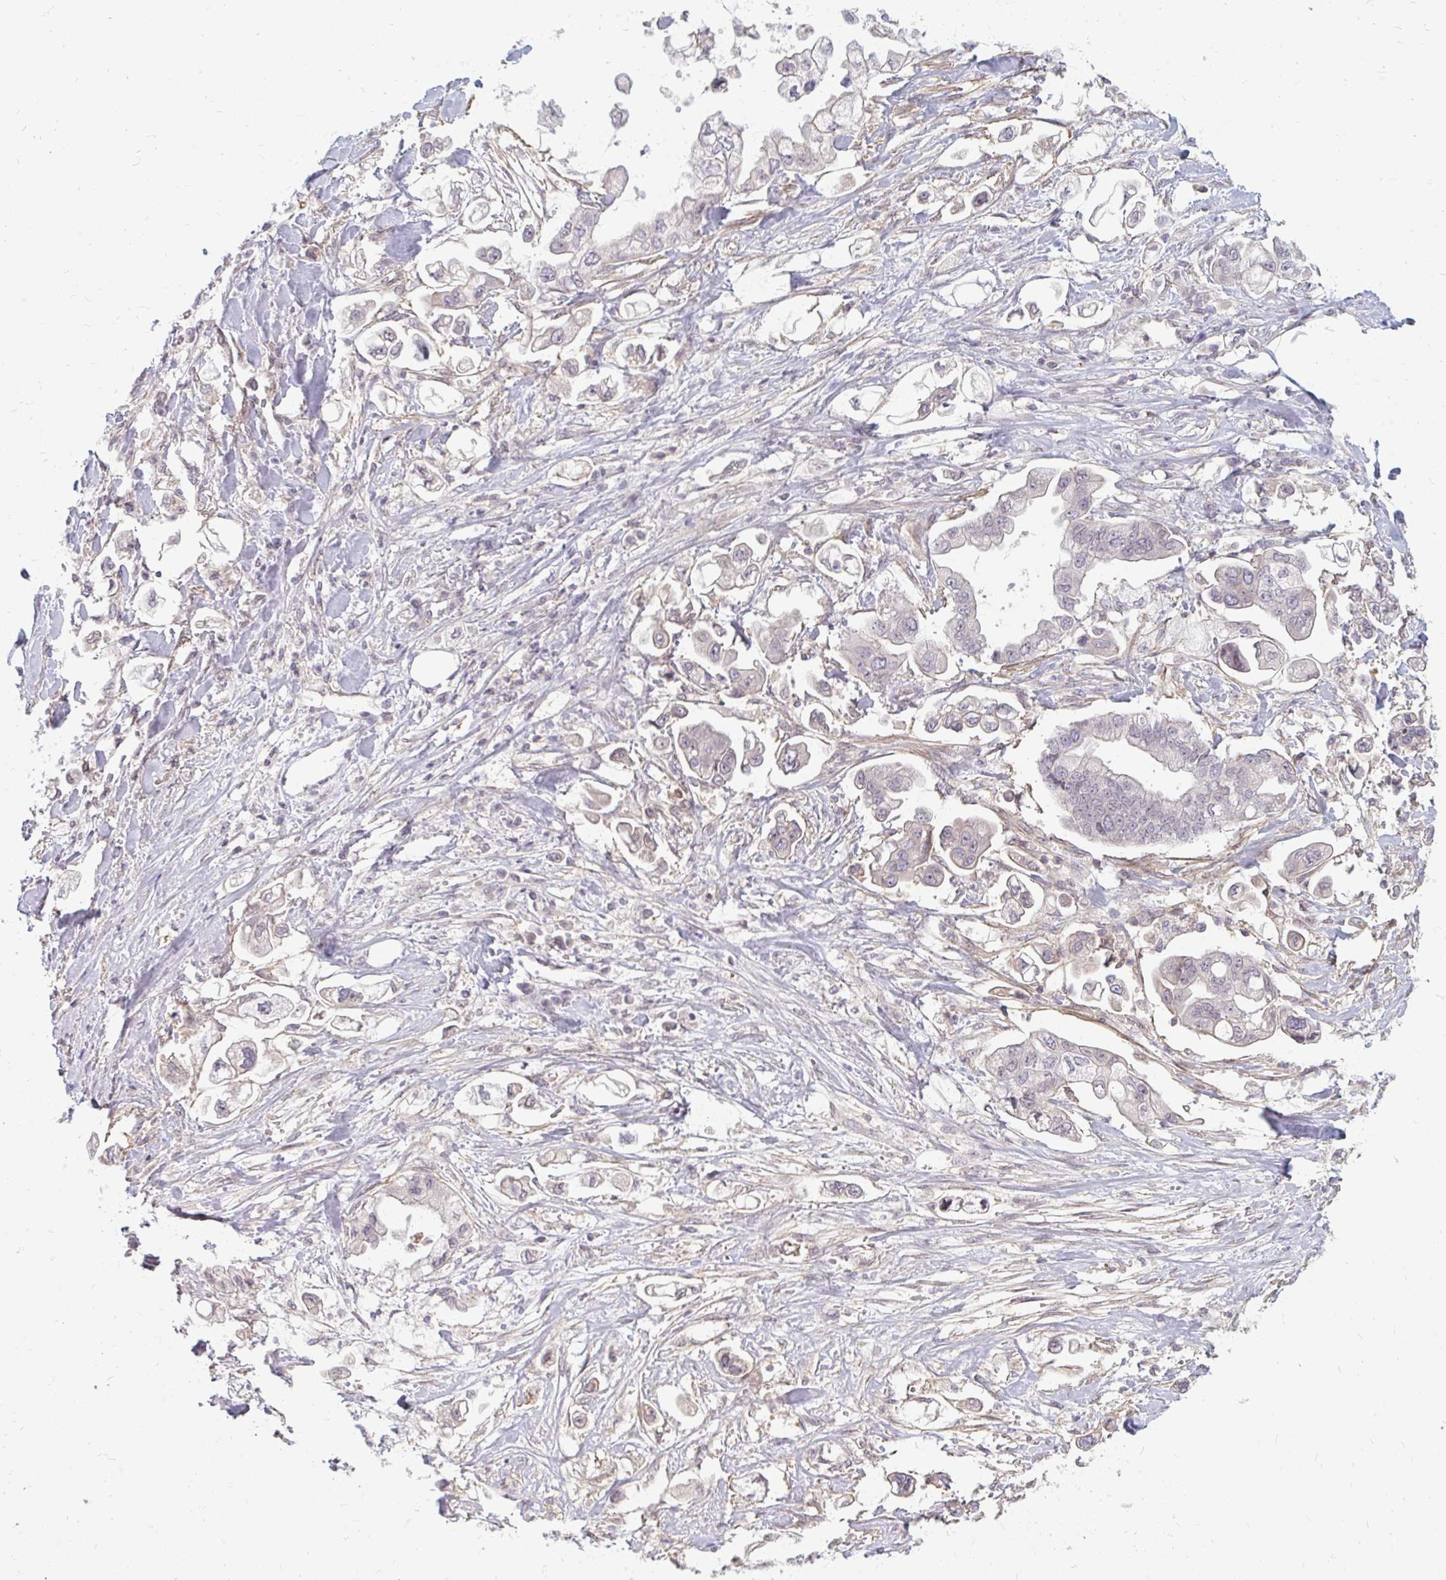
{"staining": {"intensity": "negative", "quantity": "none", "location": "none"}, "tissue": "stomach cancer", "cell_type": "Tumor cells", "image_type": "cancer", "snomed": [{"axis": "morphology", "description": "Adenocarcinoma, NOS"}, {"axis": "topography", "description": "Stomach"}], "caption": "Human stomach adenocarcinoma stained for a protein using immunohistochemistry displays no positivity in tumor cells.", "gene": "GPC5", "patient": {"sex": "male", "age": 62}}